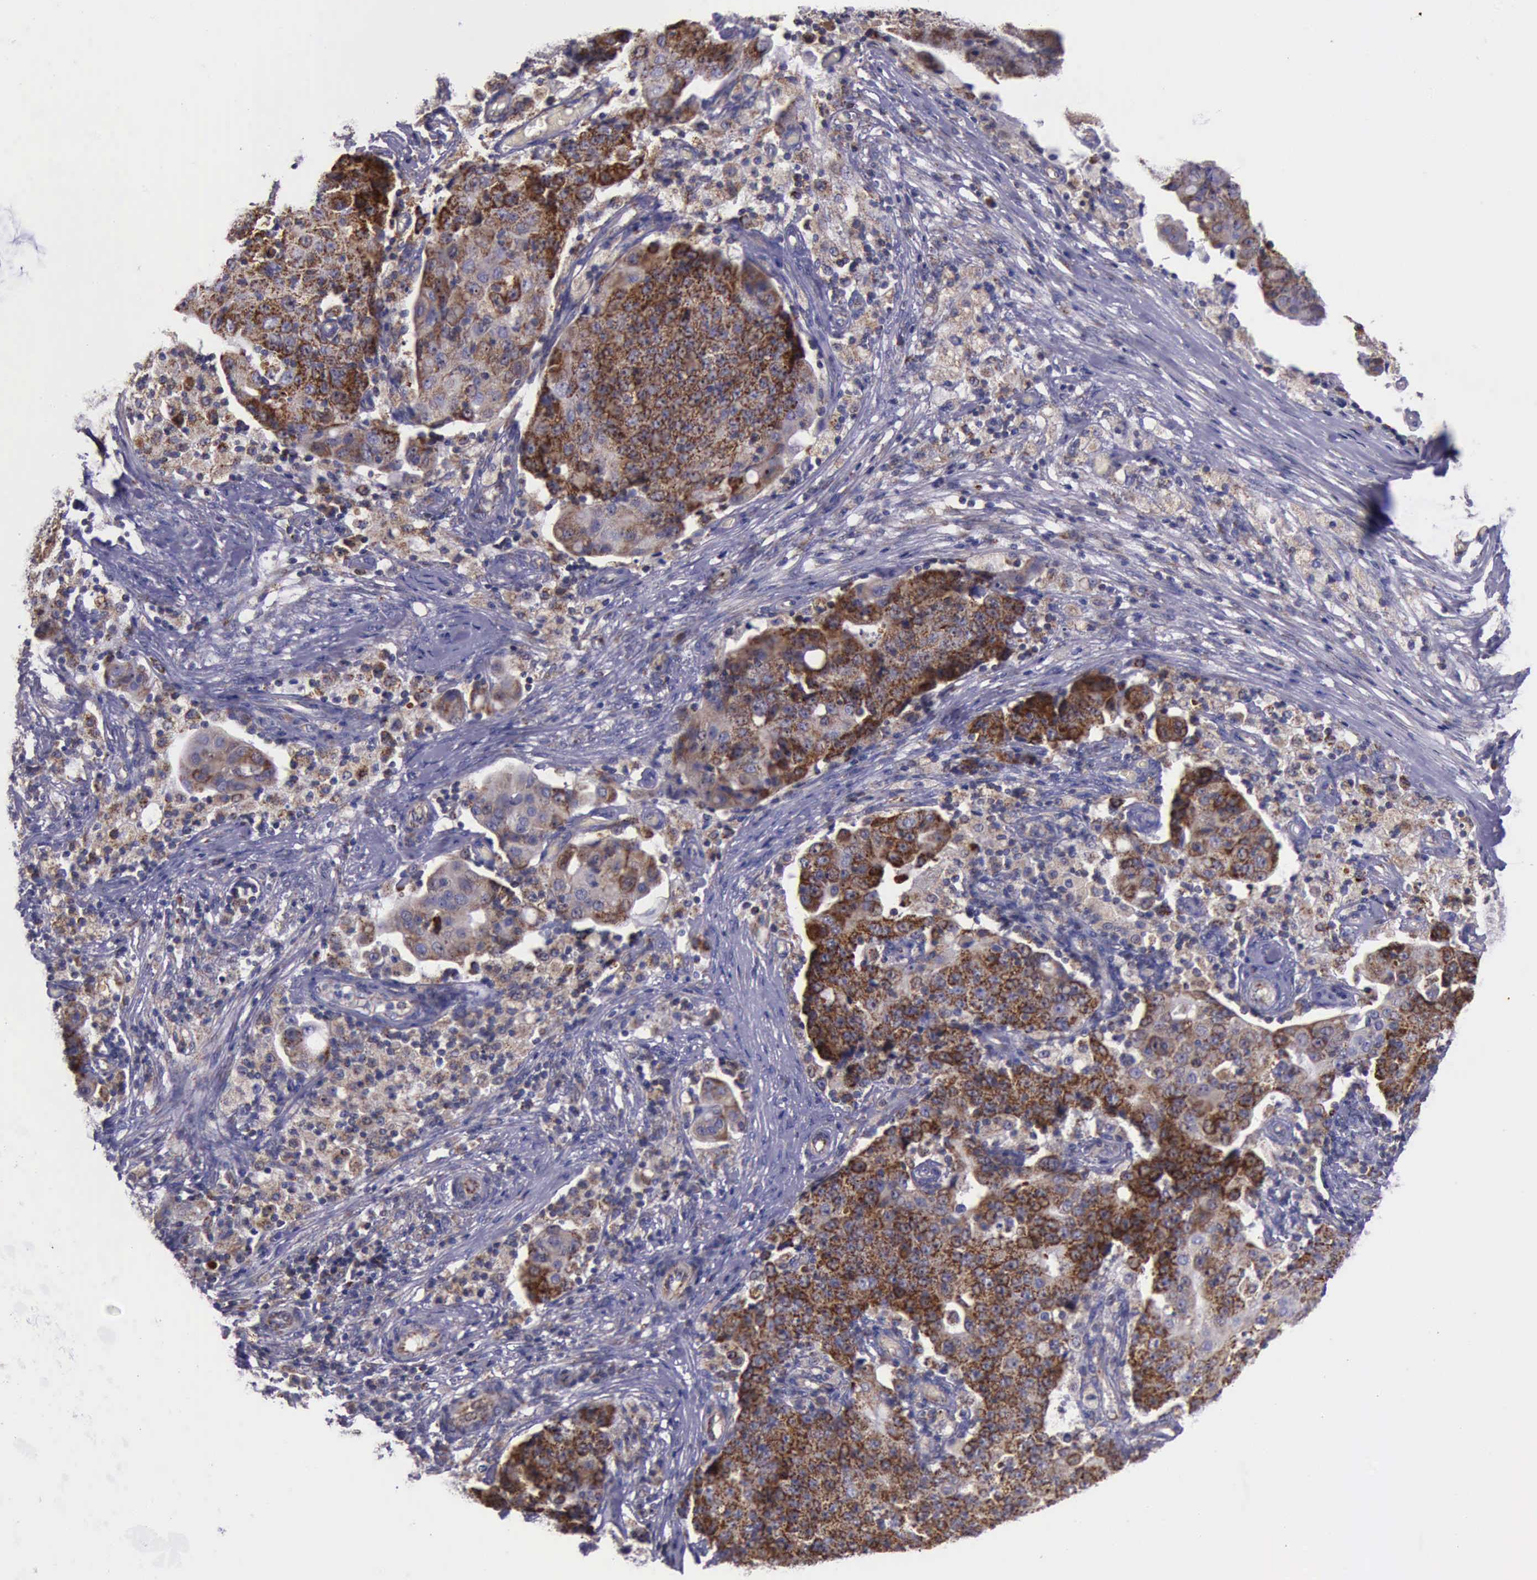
{"staining": {"intensity": "strong", "quantity": ">75%", "location": "cytoplasmic/membranous"}, "tissue": "ovarian cancer", "cell_type": "Tumor cells", "image_type": "cancer", "snomed": [{"axis": "morphology", "description": "Carcinoma, endometroid"}, {"axis": "topography", "description": "Ovary"}], "caption": "Immunohistochemistry (IHC) (DAB (3,3'-diaminobenzidine)) staining of ovarian cancer exhibits strong cytoplasmic/membranous protein staining in about >75% of tumor cells. The staining is performed using DAB (3,3'-diaminobenzidine) brown chromogen to label protein expression. The nuclei are counter-stained blue using hematoxylin.", "gene": "TXN2", "patient": {"sex": "female", "age": 42}}